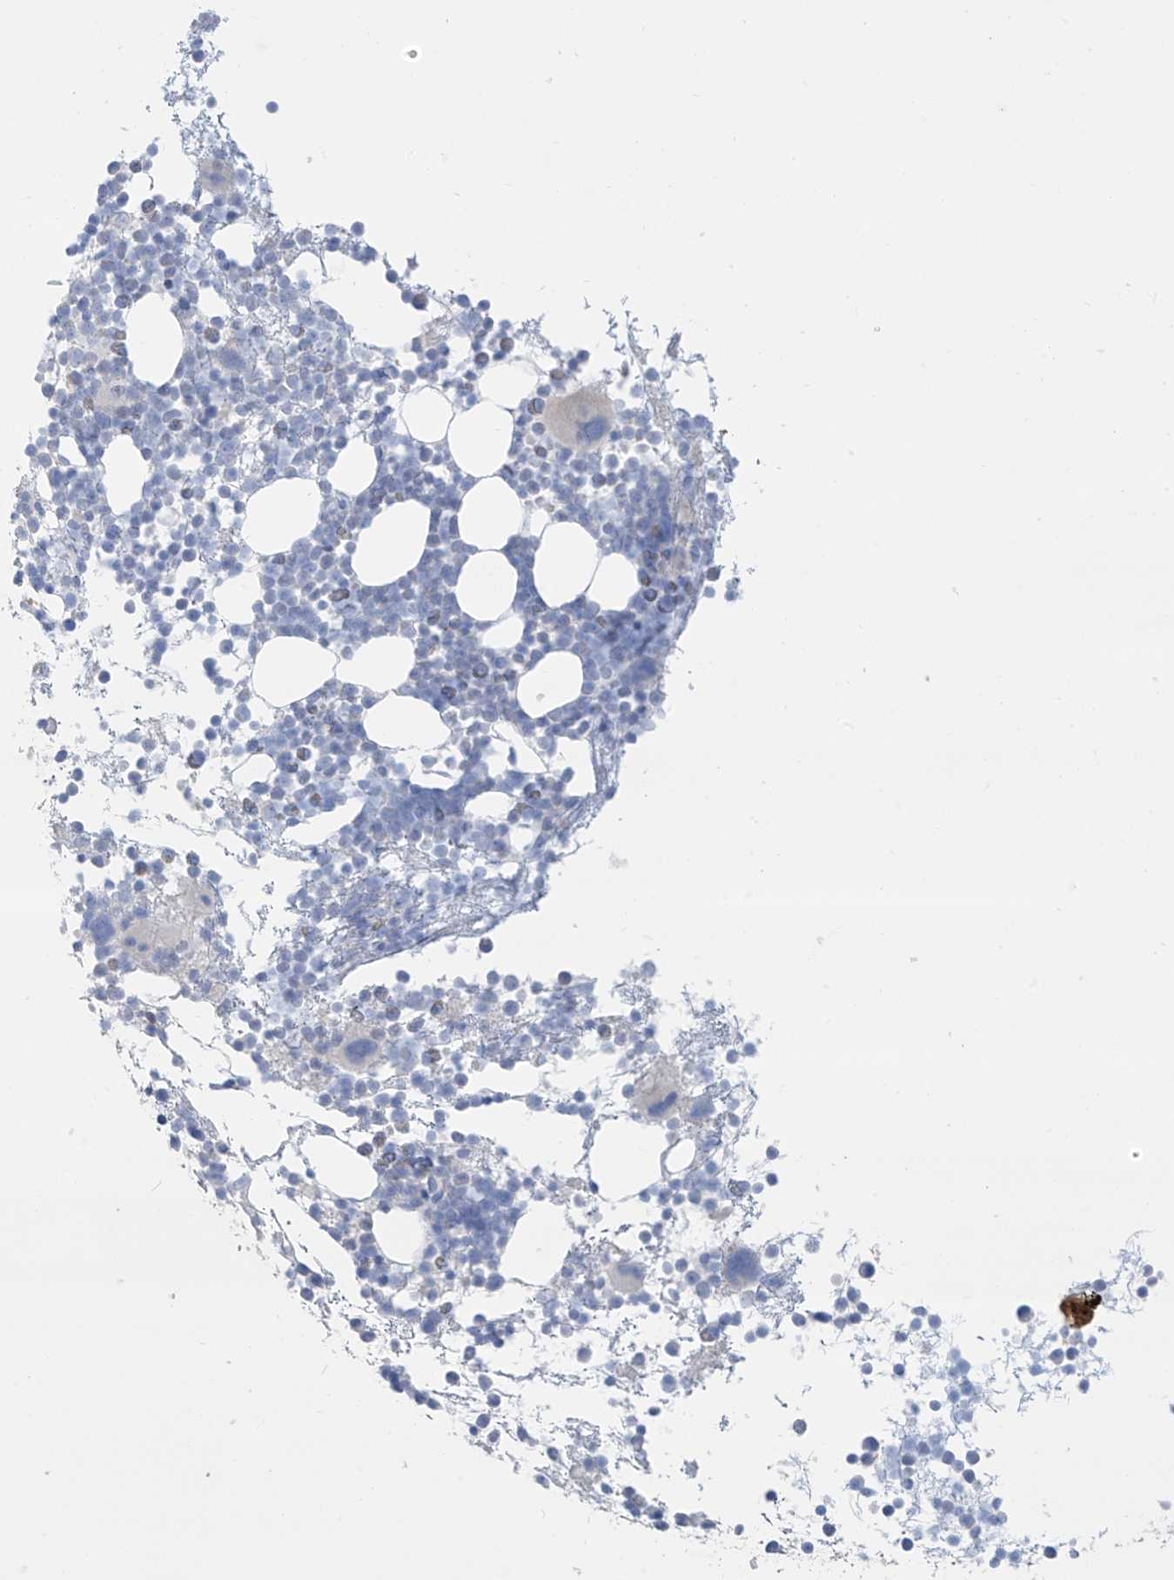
{"staining": {"intensity": "negative", "quantity": "none", "location": "none"}, "tissue": "bone marrow", "cell_type": "Hematopoietic cells", "image_type": "normal", "snomed": [{"axis": "morphology", "description": "Normal tissue, NOS"}, {"axis": "topography", "description": "Bone marrow"}], "caption": "Bone marrow stained for a protein using immunohistochemistry (IHC) displays no positivity hematopoietic cells.", "gene": "TRMT2B", "patient": {"sex": "female", "age": 57}}